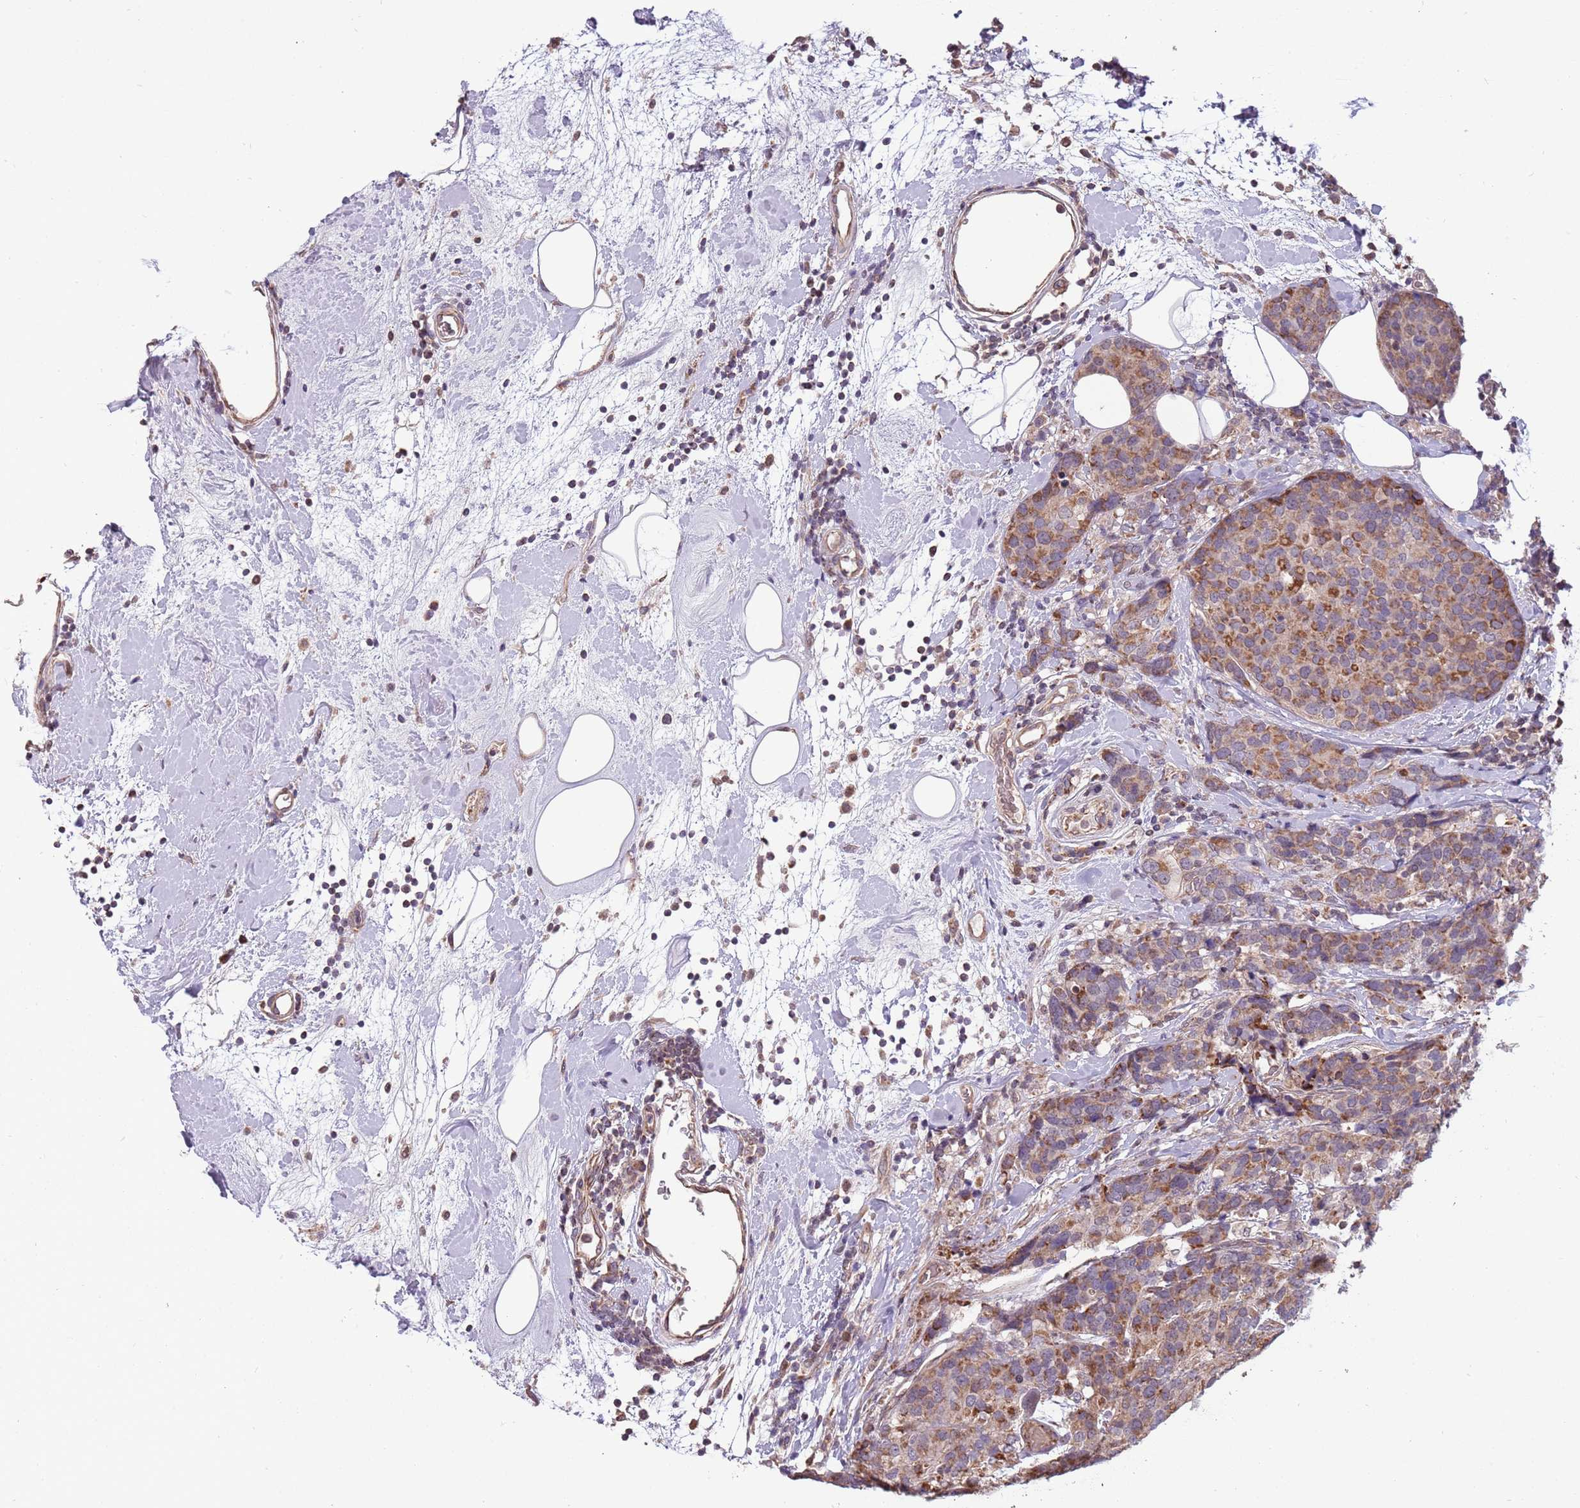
{"staining": {"intensity": "moderate", "quantity": ">75%", "location": "cytoplasmic/membranous"}, "tissue": "breast cancer", "cell_type": "Tumor cells", "image_type": "cancer", "snomed": [{"axis": "morphology", "description": "Lobular carcinoma"}, {"axis": "topography", "description": "Breast"}], "caption": "Immunohistochemical staining of human lobular carcinoma (breast) exhibits medium levels of moderate cytoplasmic/membranous protein positivity in approximately >75% of tumor cells.", "gene": "RNF181", "patient": {"sex": "female", "age": 59}}